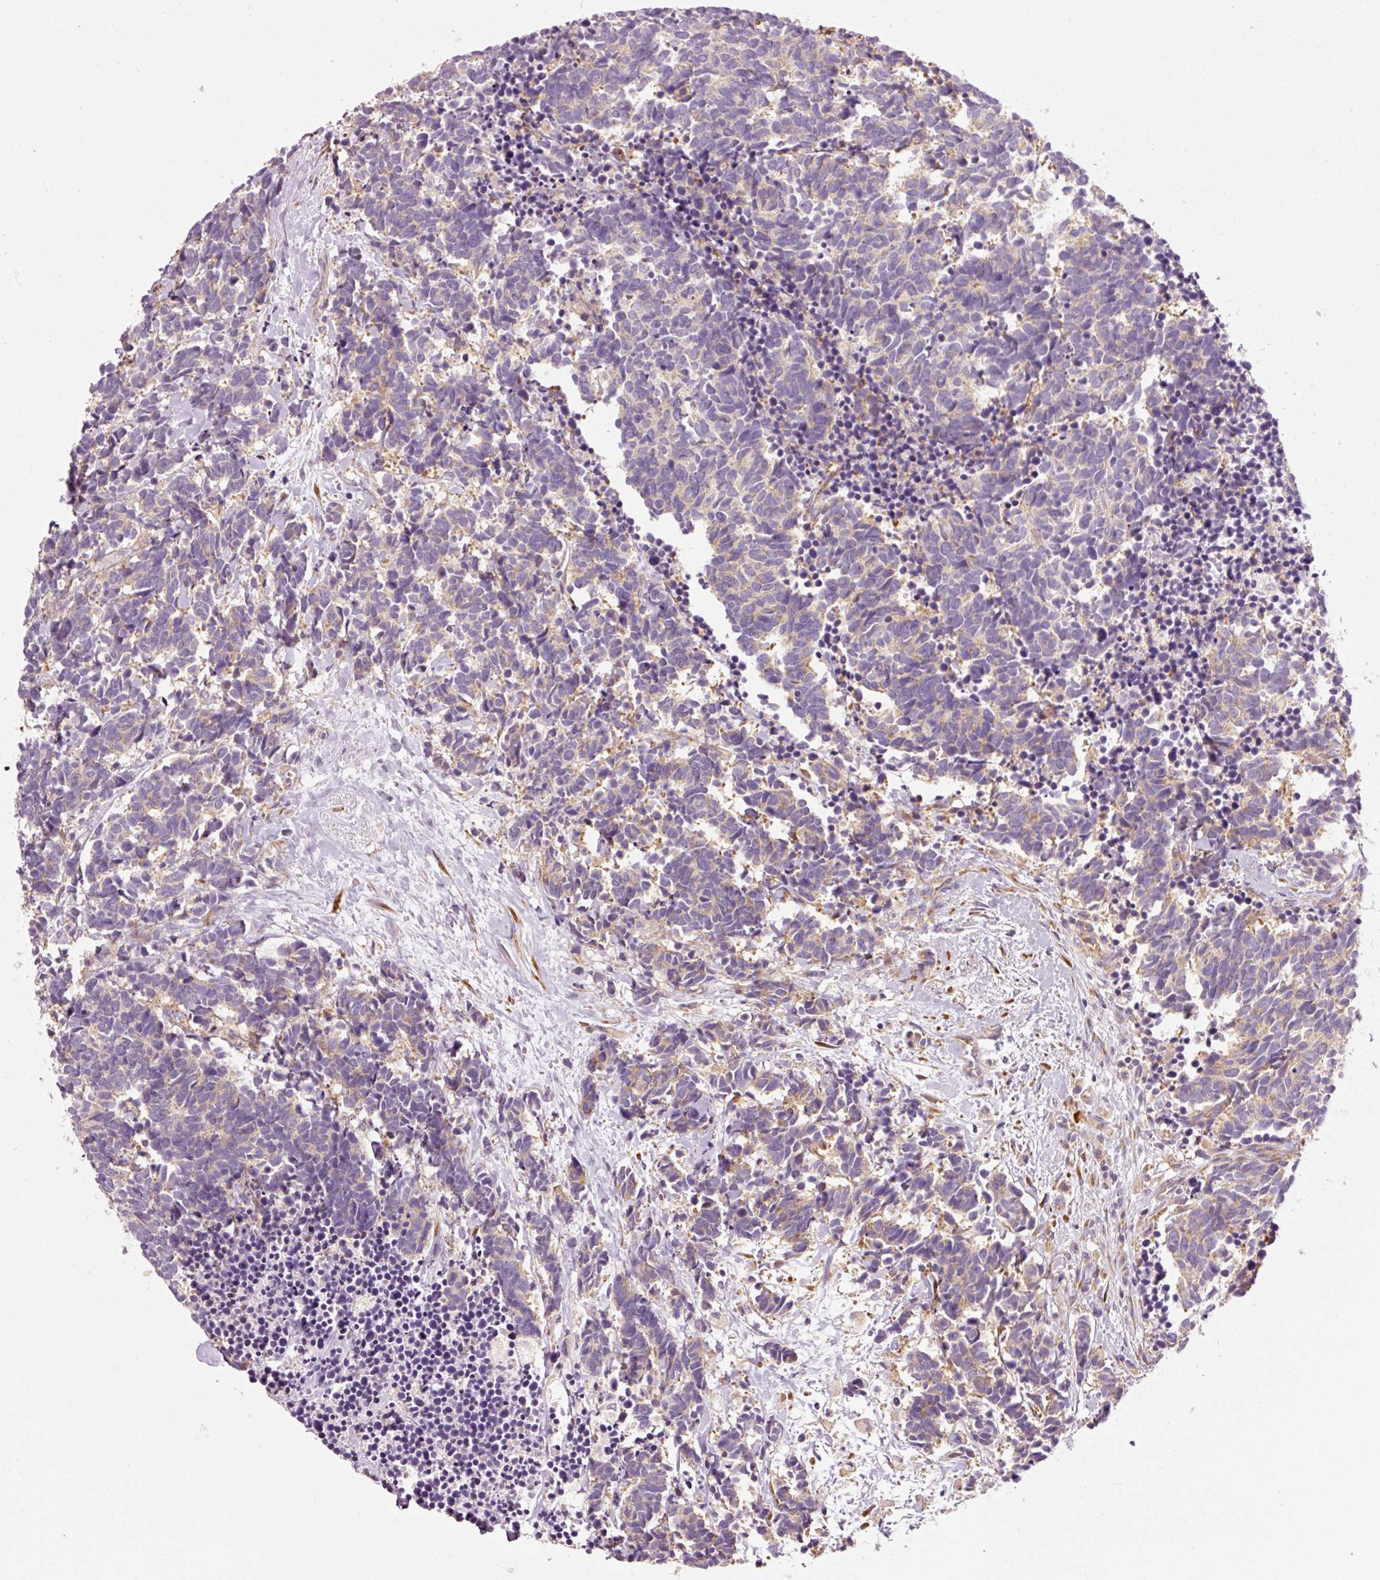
{"staining": {"intensity": "weak", "quantity": "25%-75%", "location": "cytoplasmic/membranous"}, "tissue": "carcinoid", "cell_type": "Tumor cells", "image_type": "cancer", "snomed": [{"axis": "morphology", "description": "Carcinoma, NOS"}, {"axis": "morphology", "description": "Carcinoid, malignant, NOS"}, {"axis": "topography", "description": "Prostate"}], "caption": "High-magnification brightfield microscopy of carcinoid stained with DAB (3,3'-diaminobenzidine) (brown) and counterstained with hematoxylin (blue). tumor cells exhibit weak cytoplasmic/membranous positivity is seen in approximately25%-75% of cells.", "gene": "RPL10A", "patient": {"sex": "male", "age": 57}}